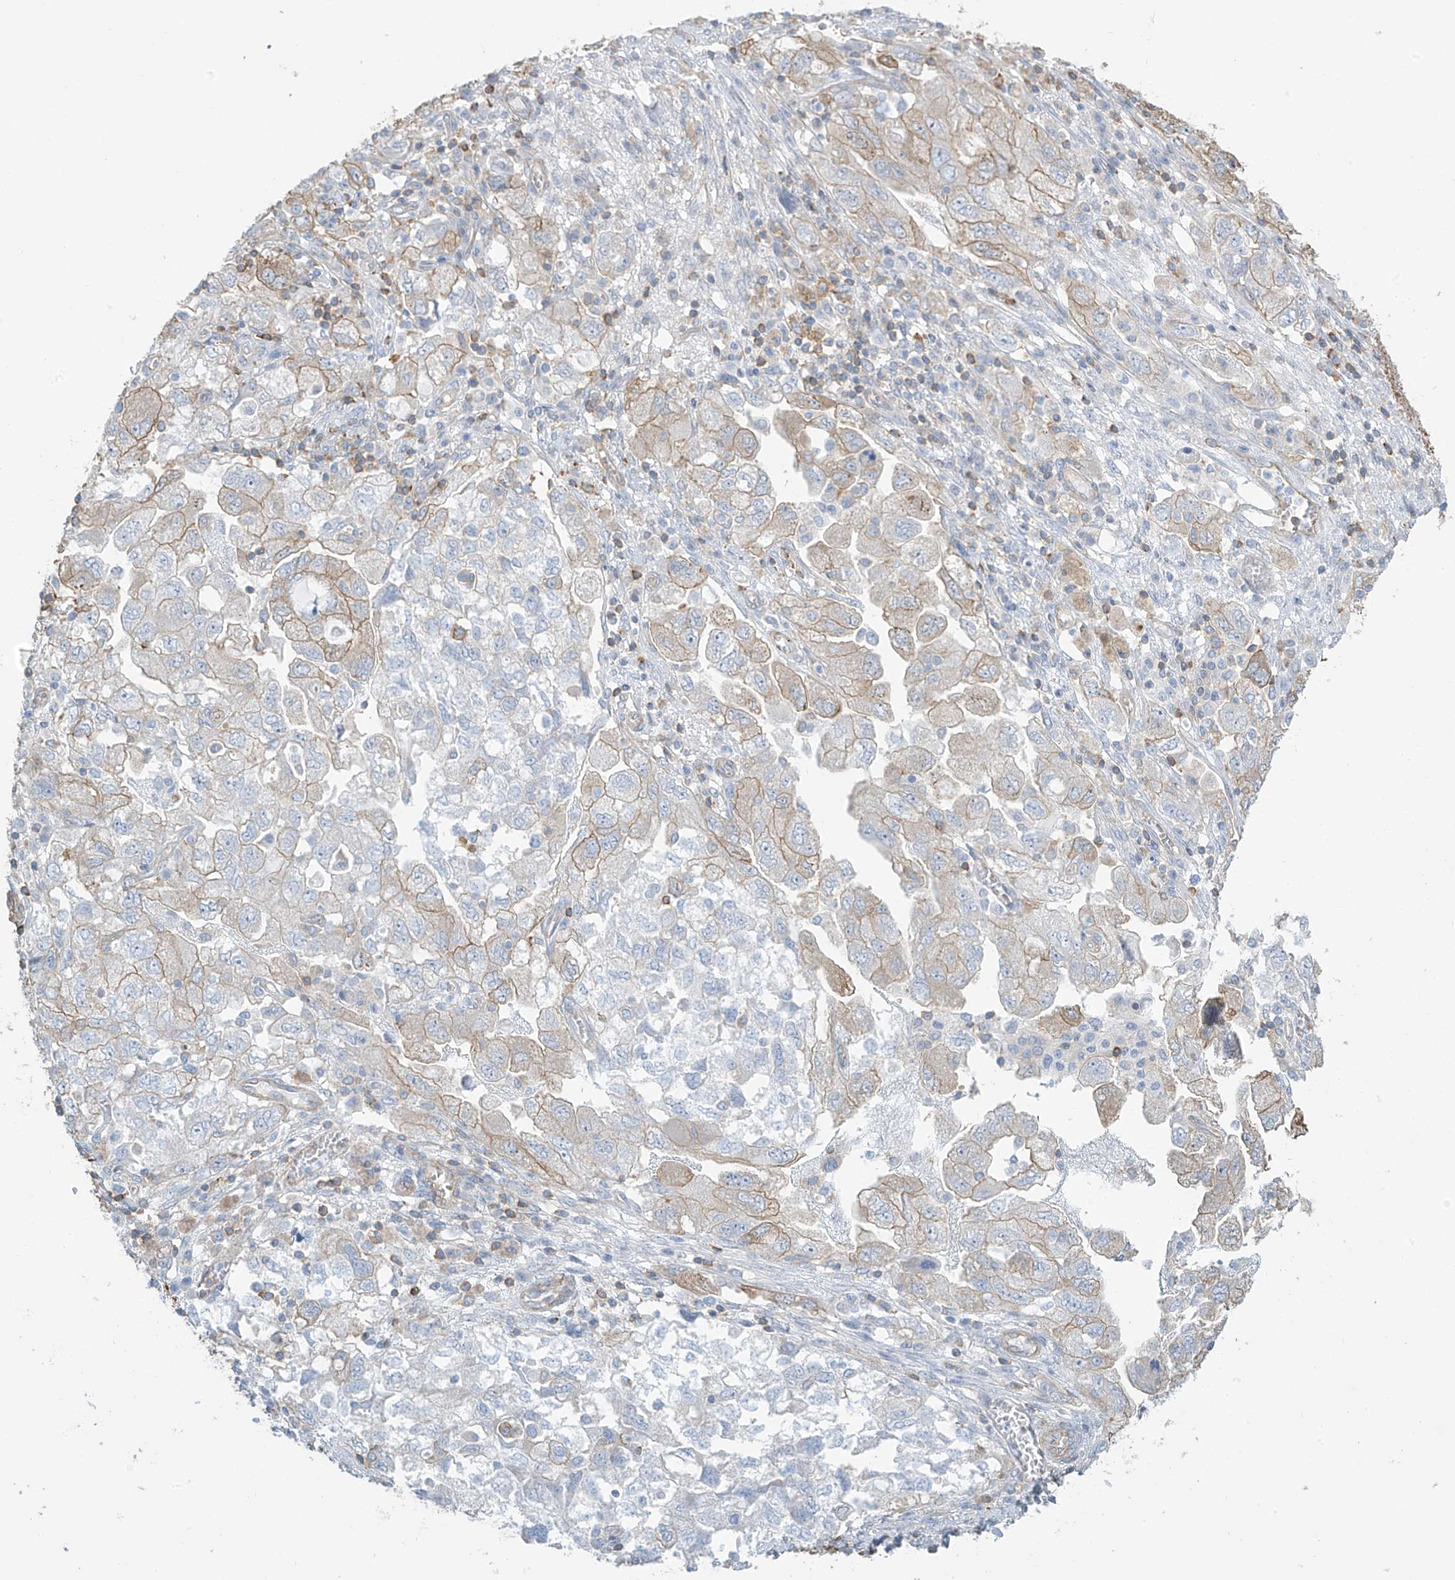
{"staining": {"intensity": "weak", "quantity": "25%-75%", "location": "cytoplasmic/membranous"}, "tissue": "ovarian cancer", "cell_type": "Tumor cells", "image_type": "cancer", "snomed": [{"axis": "morphology", "description": "Carcinoma, NOS"}, {"axis": "morphology", "description": "Cystadenocarcinoma, serous, NOS"}, {"axis": "topography", "description": "Ovary"}], "caption": "Human ovarian cancer (serous cystadenocarcinoma) stained with a protein marker shows weak staining in tumor cells.", "gene": "ZNF846", "patient": {"sex": "female", "age": 69}}